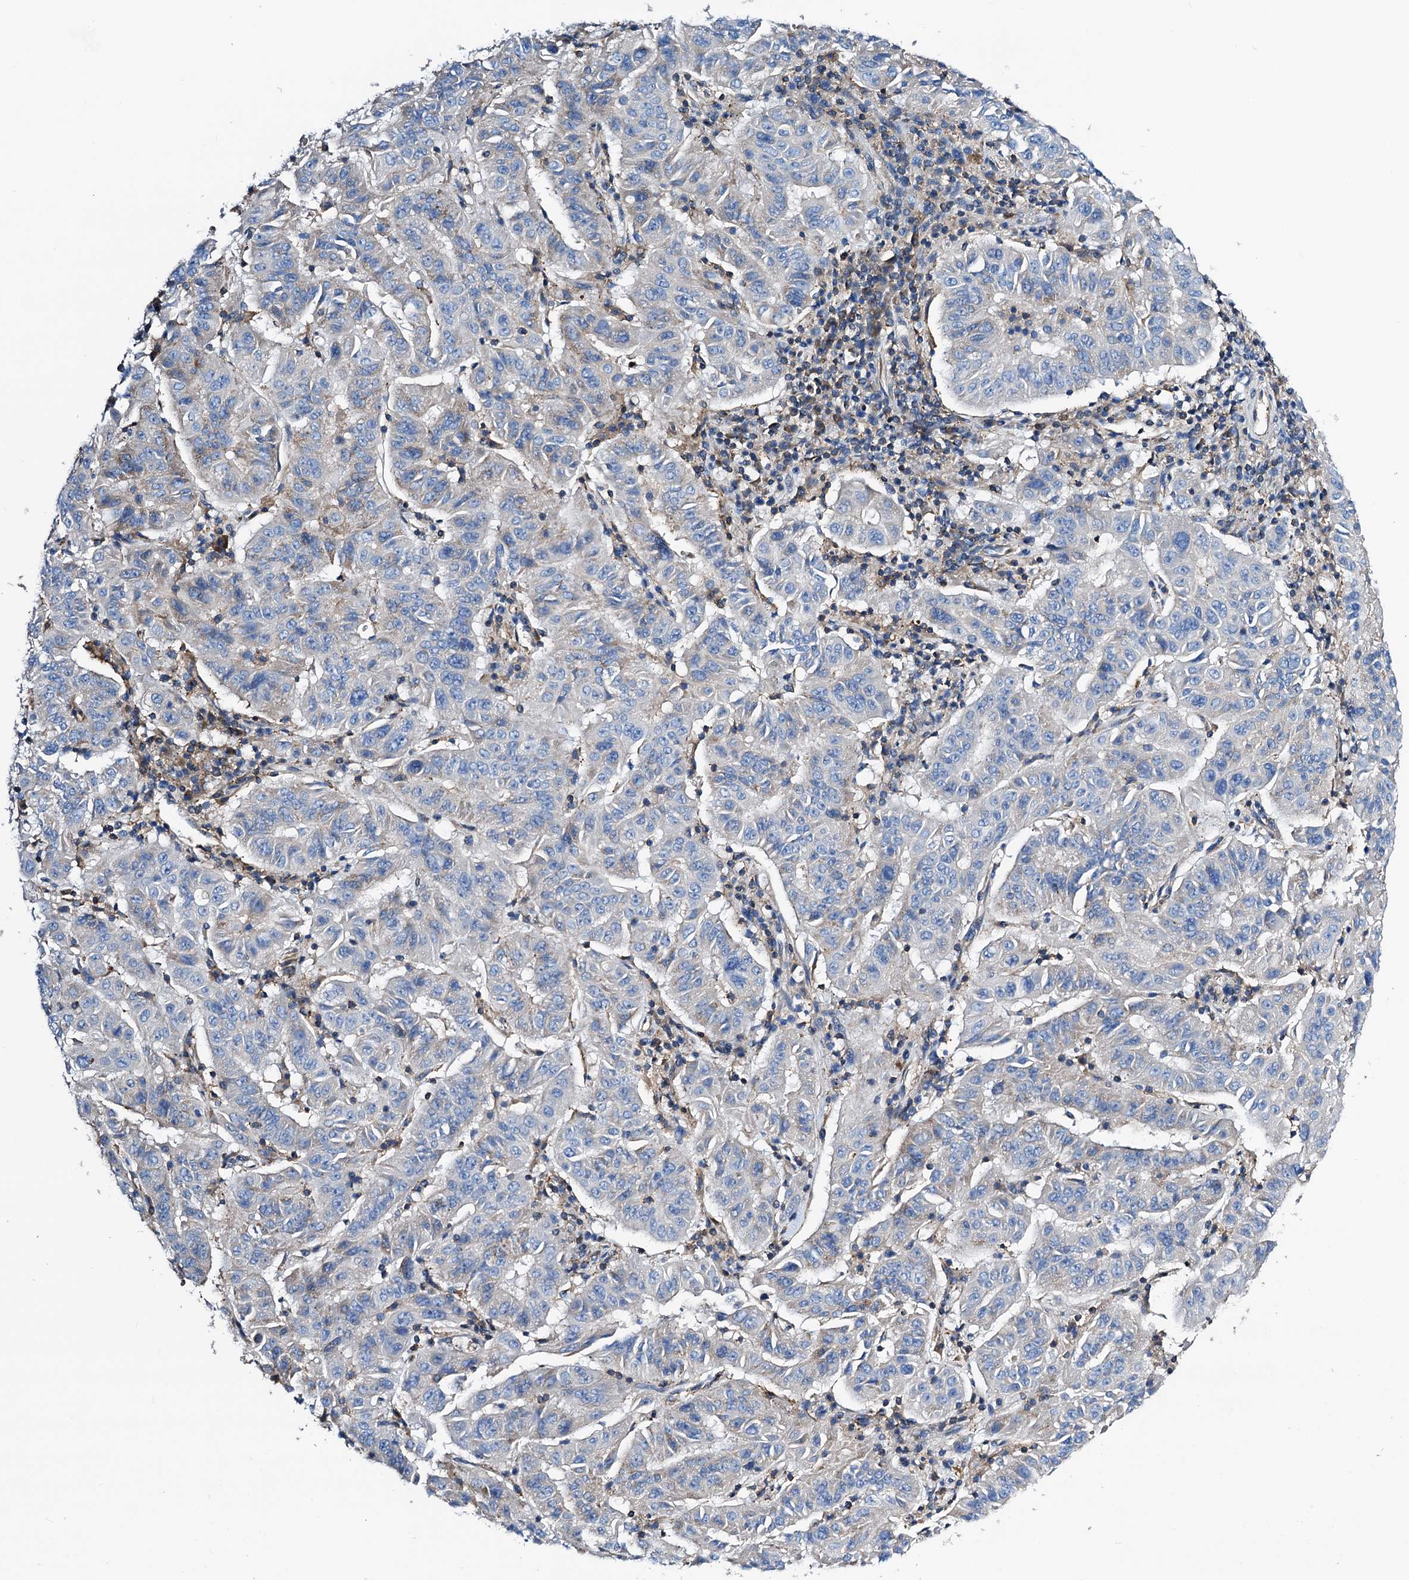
{"staining": {"intensity": "weak", "quantity": "<25%", "location": "cytoplasmic/membranous"}, "tissue": "pancreatic cancer", "cell_type": "Tumor cells", "image_type": "cancer", "snomed": [{"axis": "morphology", "description": "Adenocarcinoma, NOS"}, {"axis": "topography", "description": "Pancreas"}], "caption": "This is a histopathology image of immunohistochemistry (IHC) staining of pancreatic cancer, which shows no expression in tumor cells. The staining is performed using DAB (3,3'-diaminobenzidine) brown chromogen with nuclei counter-stained in using hematoxylin.", "gene": "GCOM1", "patient": {"sex": "male", "age": 63}}